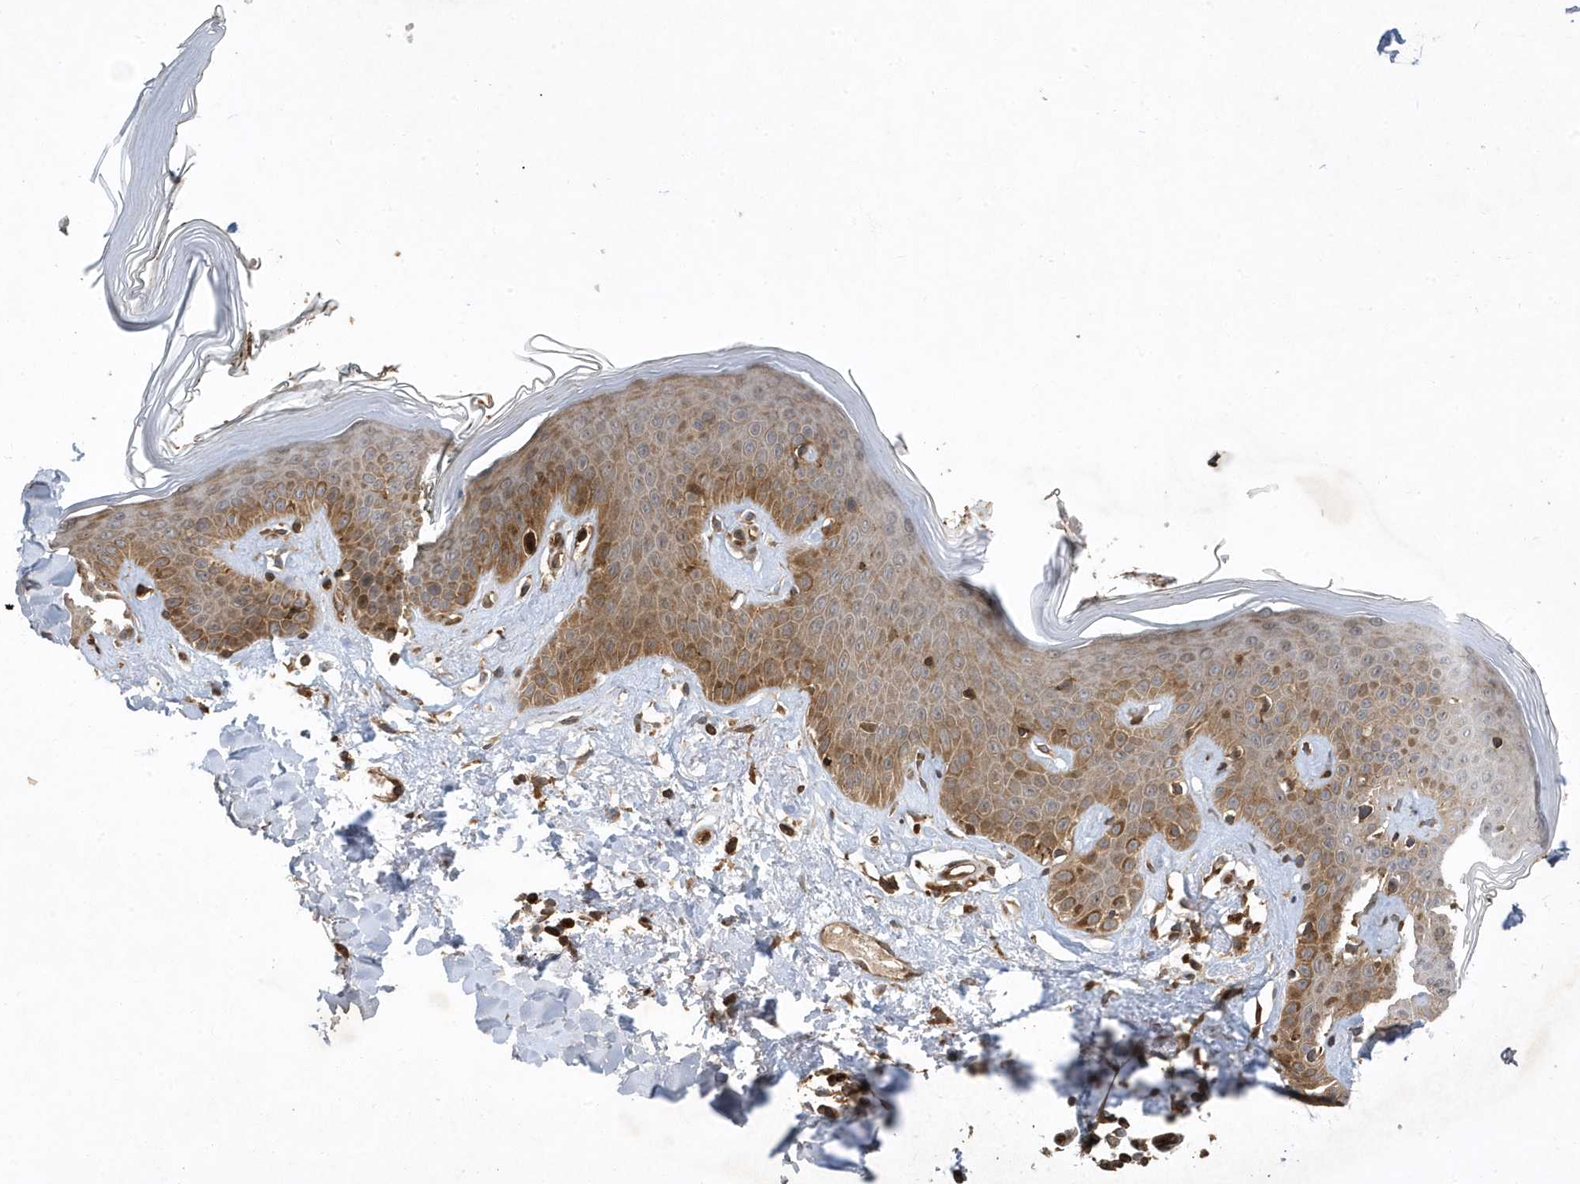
{"staining": {"intensity": "strong", "quantity": ">75%", "location": "cytoplasmic/membranous,nuclear"}, "tissue": "skin", "cell_type": "Fibroblasts", "image_type": "normal", "snomed": [{"axis": "morphology", "description": "Normal tissue, NOS"}, {"axis": "topography", "description": "Skin"}], "caption": "Human skin stained with a protein marker exhibits strong staining in fibroblasts.", "gene": "LAPTM4A", "patient": {"sex": "female", "age": 64}}